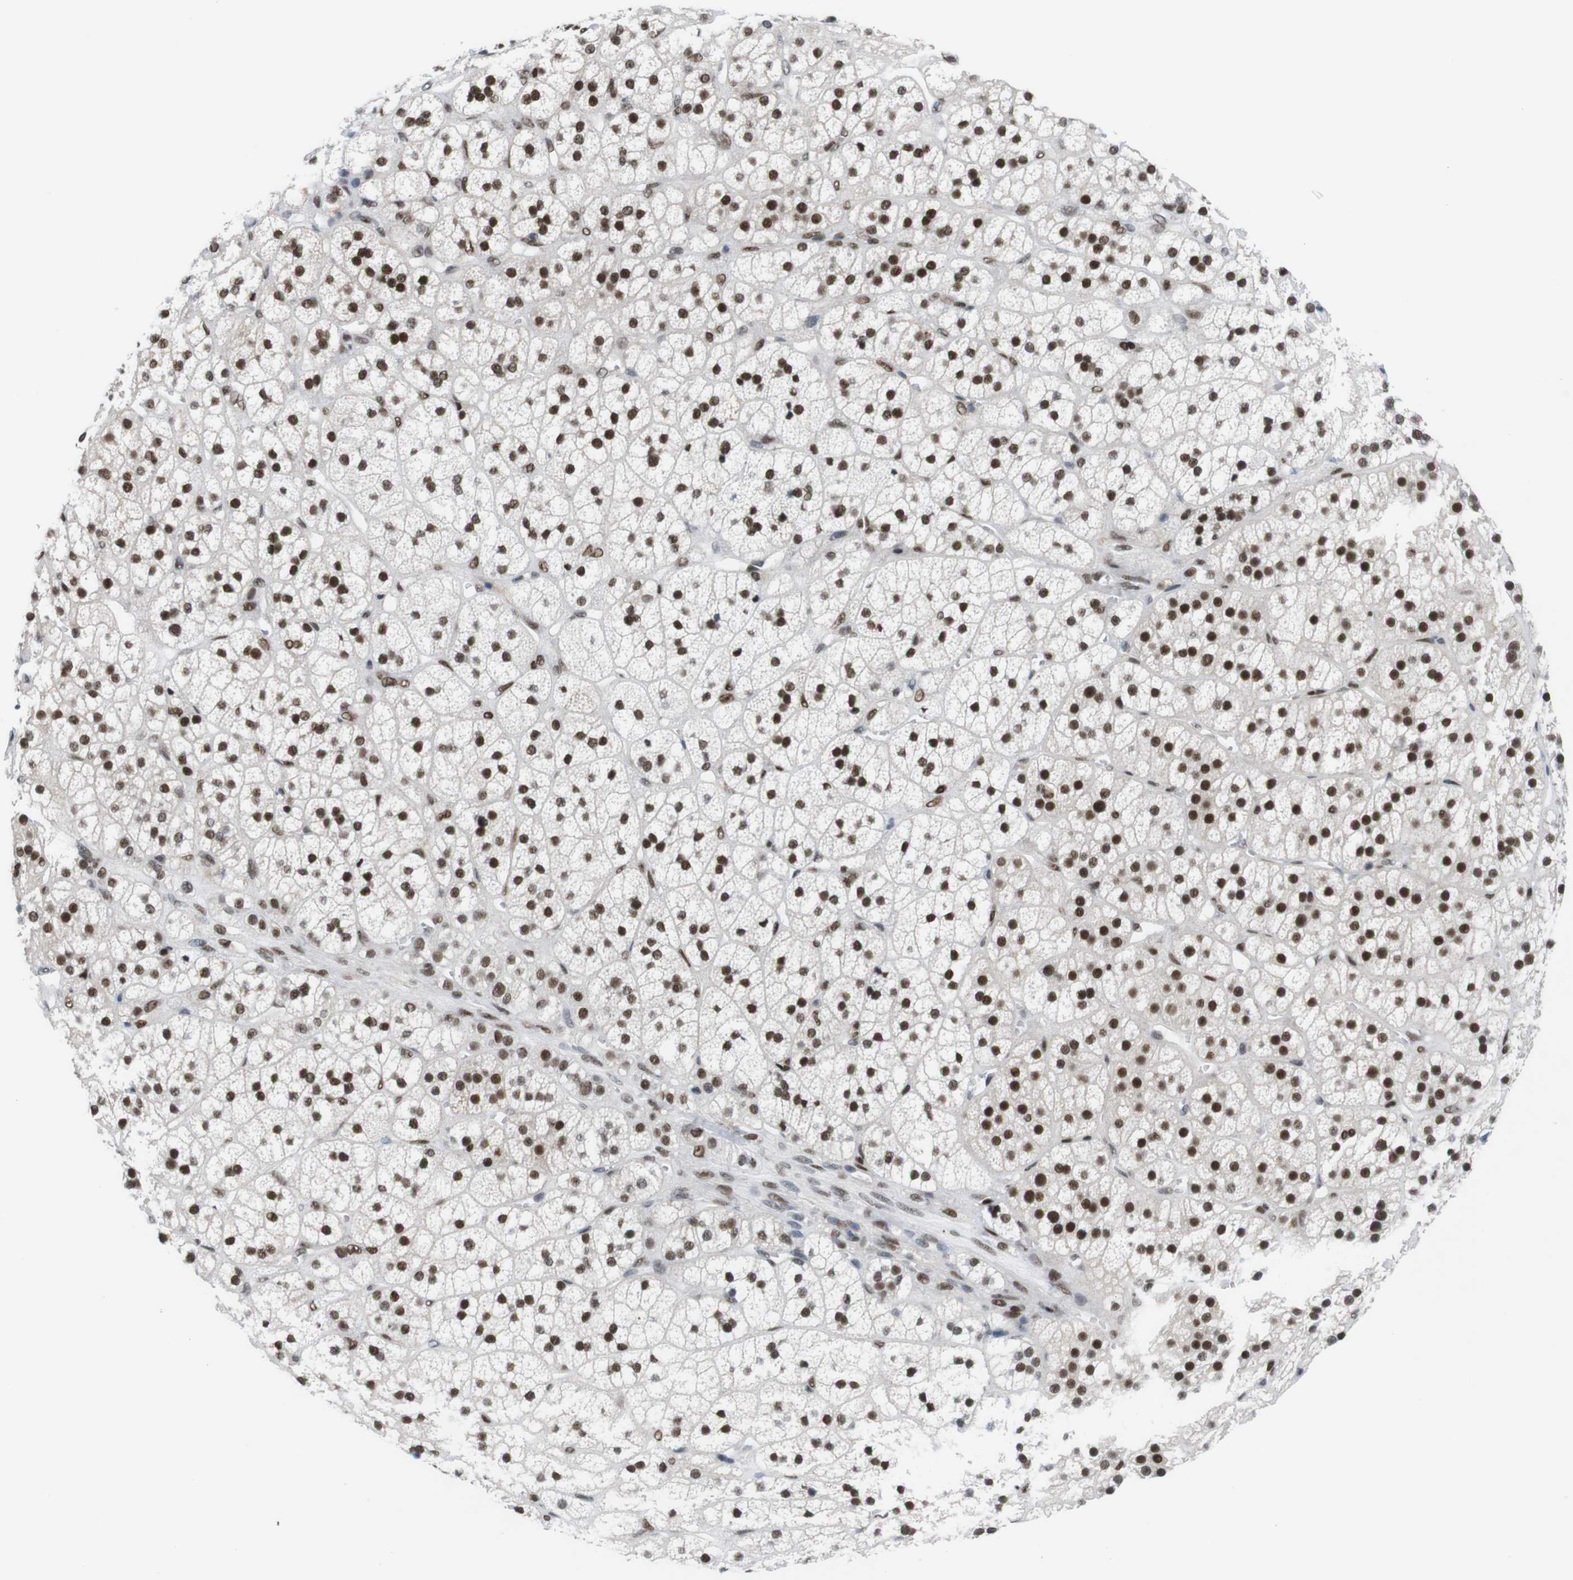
{"staining": {"intensity": "strong", "quantity": ">75%", "location": "nuclear"}, "tissue": "adrenal gland", "cell_type": "Glandular cells", "image_type": "normal", "snomed": [{"axis": "morphology", "description": "Normal tissue, NOS"}, {"axis": "topography", "description": "Adrenal gland"}], "caption": "Immunohistochemical staining of unremarkable human adrenal gland demonstrates strong nuclear protein positivity in about >75% of glandular cells. Immunohistochemistry stains the protein in brown and the nuclei are stained blue.", "gene": "PSME3", "patient": {"sex": "male", "age": 56}}